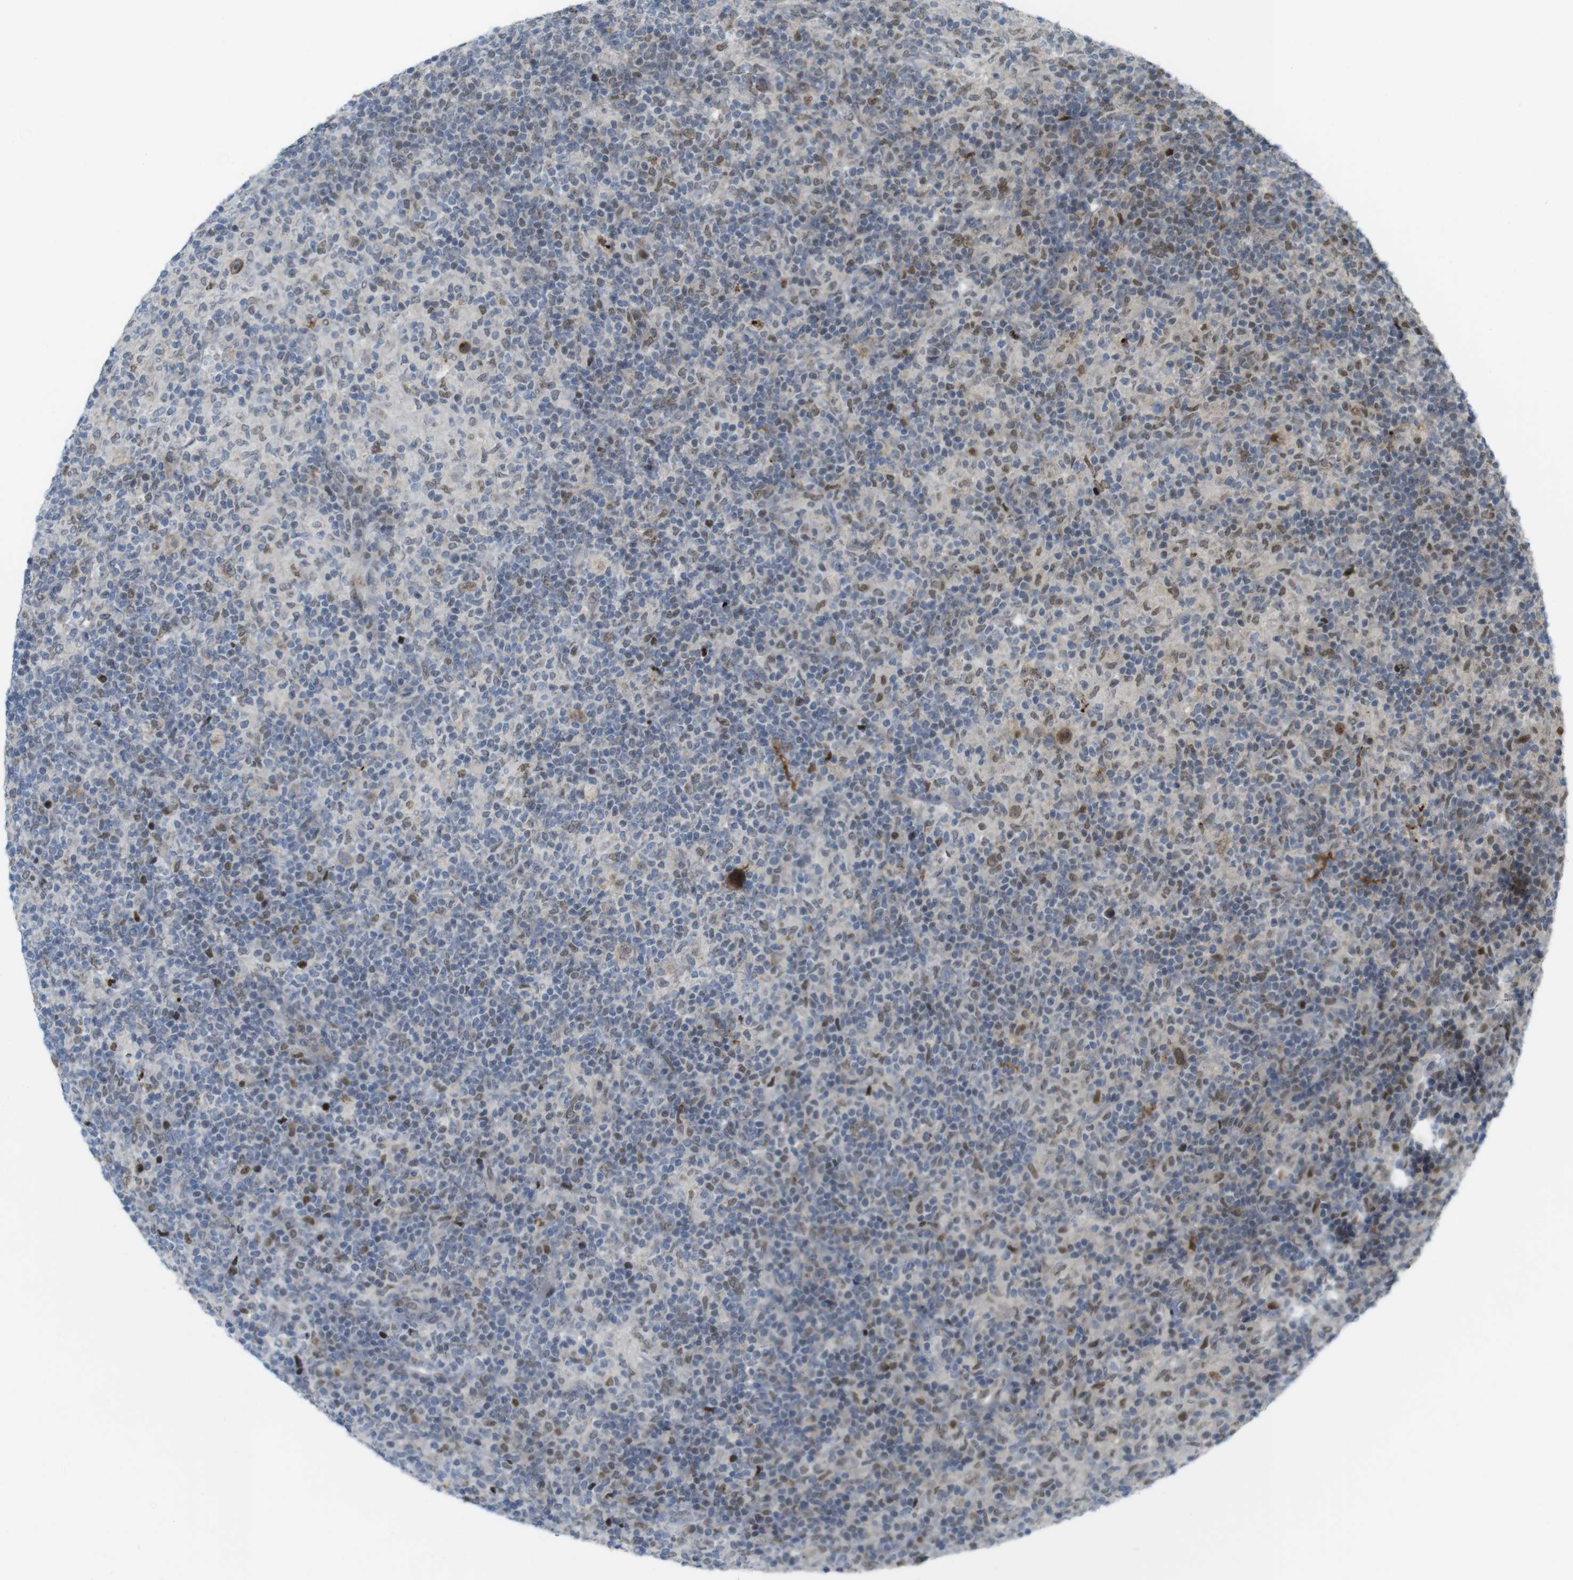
{"staining": {"intensity": "moderate", "quantity": ">75%", "location": "cytoplasmic/membranous,nuclear"}, "tissue": "lymphoma", "cell_type": "Tumor cells", "image_type": "cancer", "snomed": [{"axis": "morphology", "description": "Hodgkin's disease, NOS"}, {"axis": "topography", "description": "Lymph node"}], "caption": "Lymphoma was stained to show a protein in brown. There is medium levels of moderate cytoplasmic/membranous and nuclear expression in approximately >75% of tumor cells. (brown staining indicates protein expression, while blue staining denotes nuclei).", "gene": "UBB", "patient": {"sex": "male", "age": 70}}